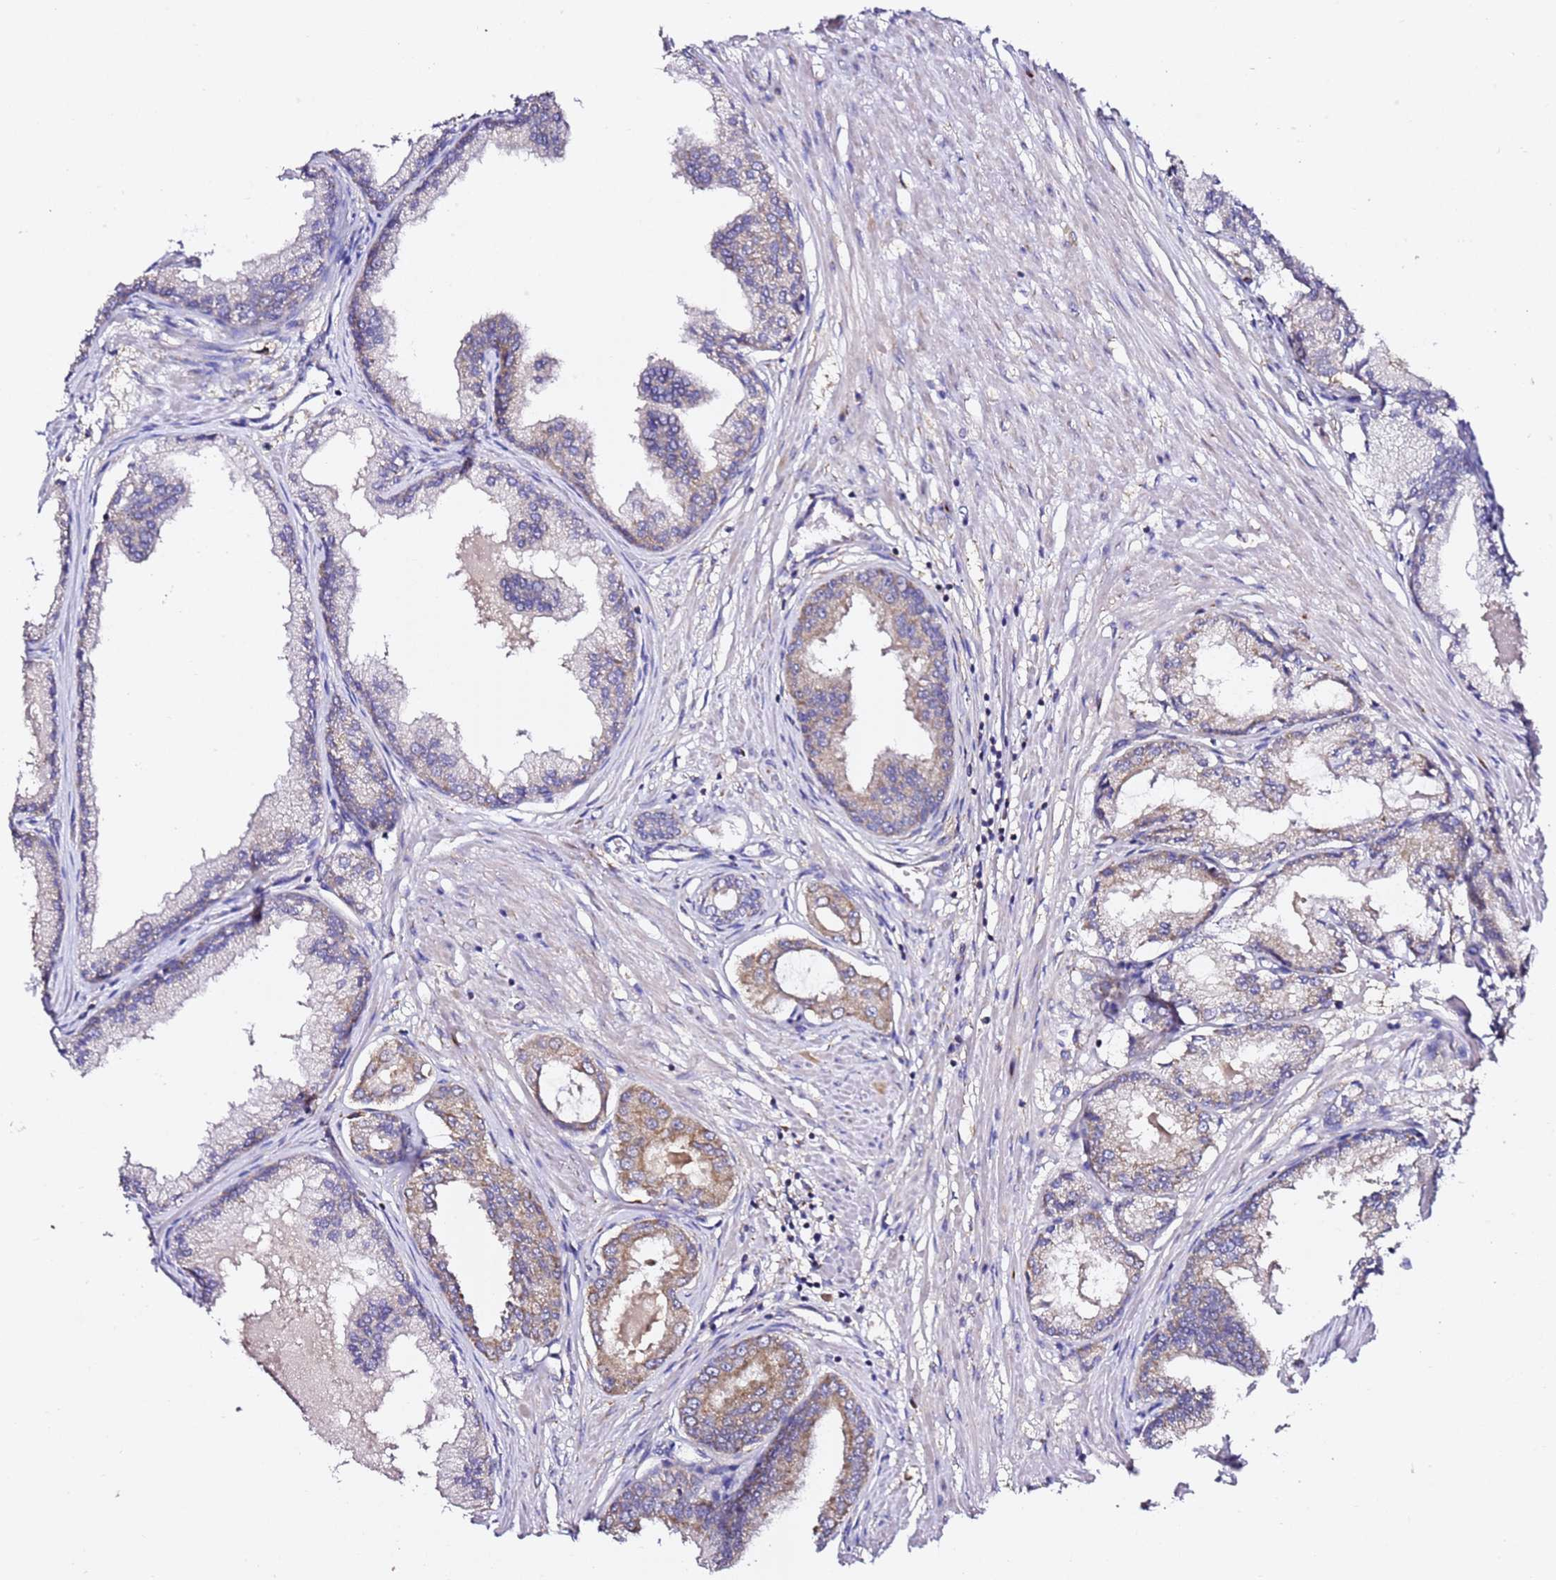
{"staining": {"intensity": "moderate", "quantity": "25%-75%", "location": "cytoplasmic/membranous"}, "tissue": "prostate cancer", "cell_type": "Tumor cells", "image_type": "cancer", "snomed": [{"axis": "morphology", "description": "Adenocarcinoma, Low grade"}, {"axis": "topography", "description": "Prostate"}], "caption": "Immunohistochemistry (IHC) of human prostate cancer (low-grade adenocarcinoma) shows medium levels of moderate cytoplasmic/membranous positivity in approximately 25%-75% of tumor cells. The staining is performed using DAB brown chromogen to label protein expression. The nuclei are counter-stained blue using hematoxylin.", "gene": "C19orf12", "patient": {"sex": "male", "age": 63}}